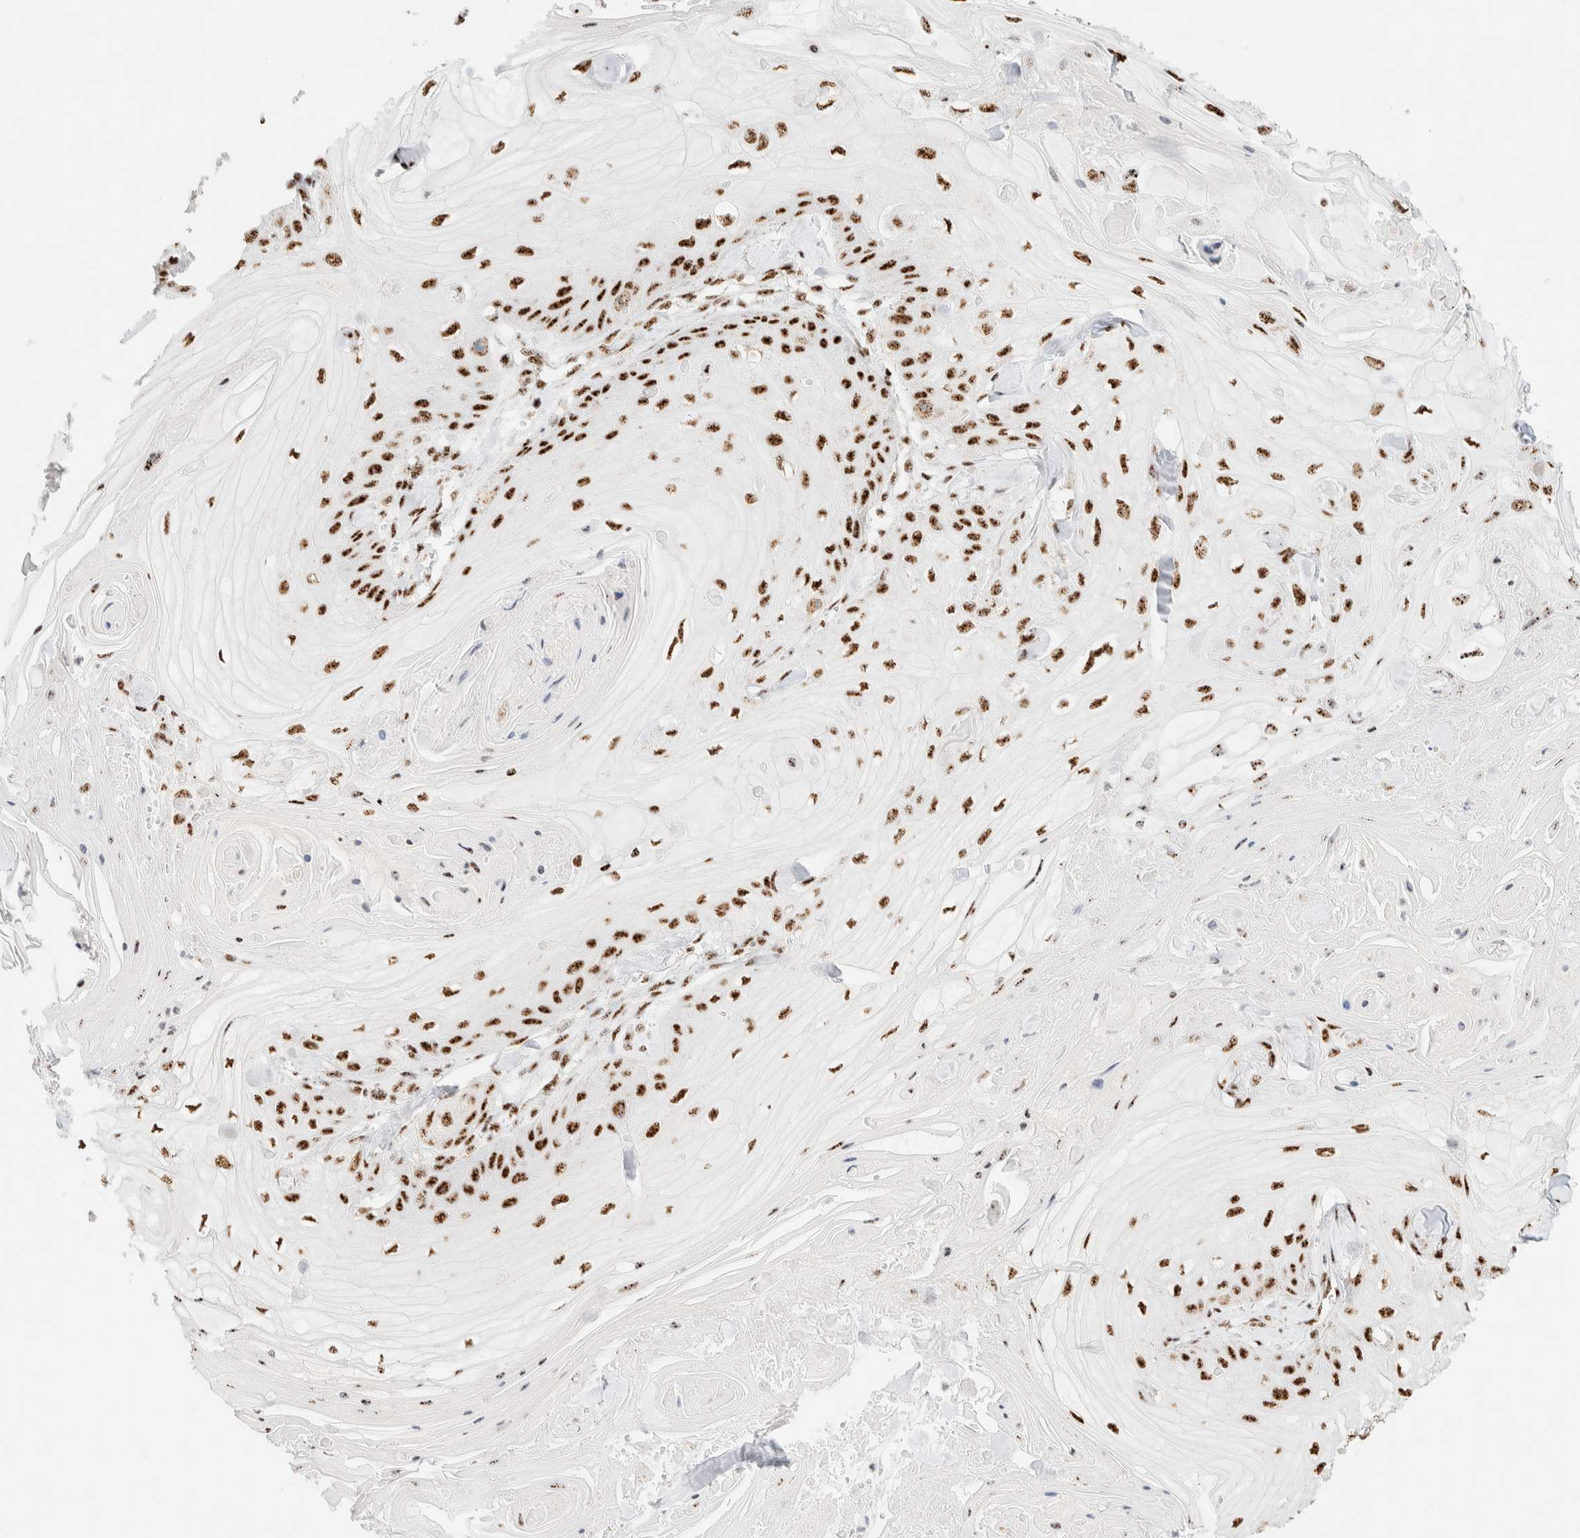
{"staining": {"intensity": "strong", "quantity": ">75%", "location": "nuclear"}, "tissue": "skin cancer", "cell_type": "Tumor cells", "image_type": "cancer", "snomed": [{"axis": "morphology", "description": "Squamous cell carcinoma, NOS"}, {"axis": "topography", "description": "Skin"}], "caption": "The immunohistochemical stain highlights strong nuclear positivity in tumor cells of squamous cell carcinoma (skin) tissue.", "gene": "SON", "patient": {"sex": "male", "age": 74}}